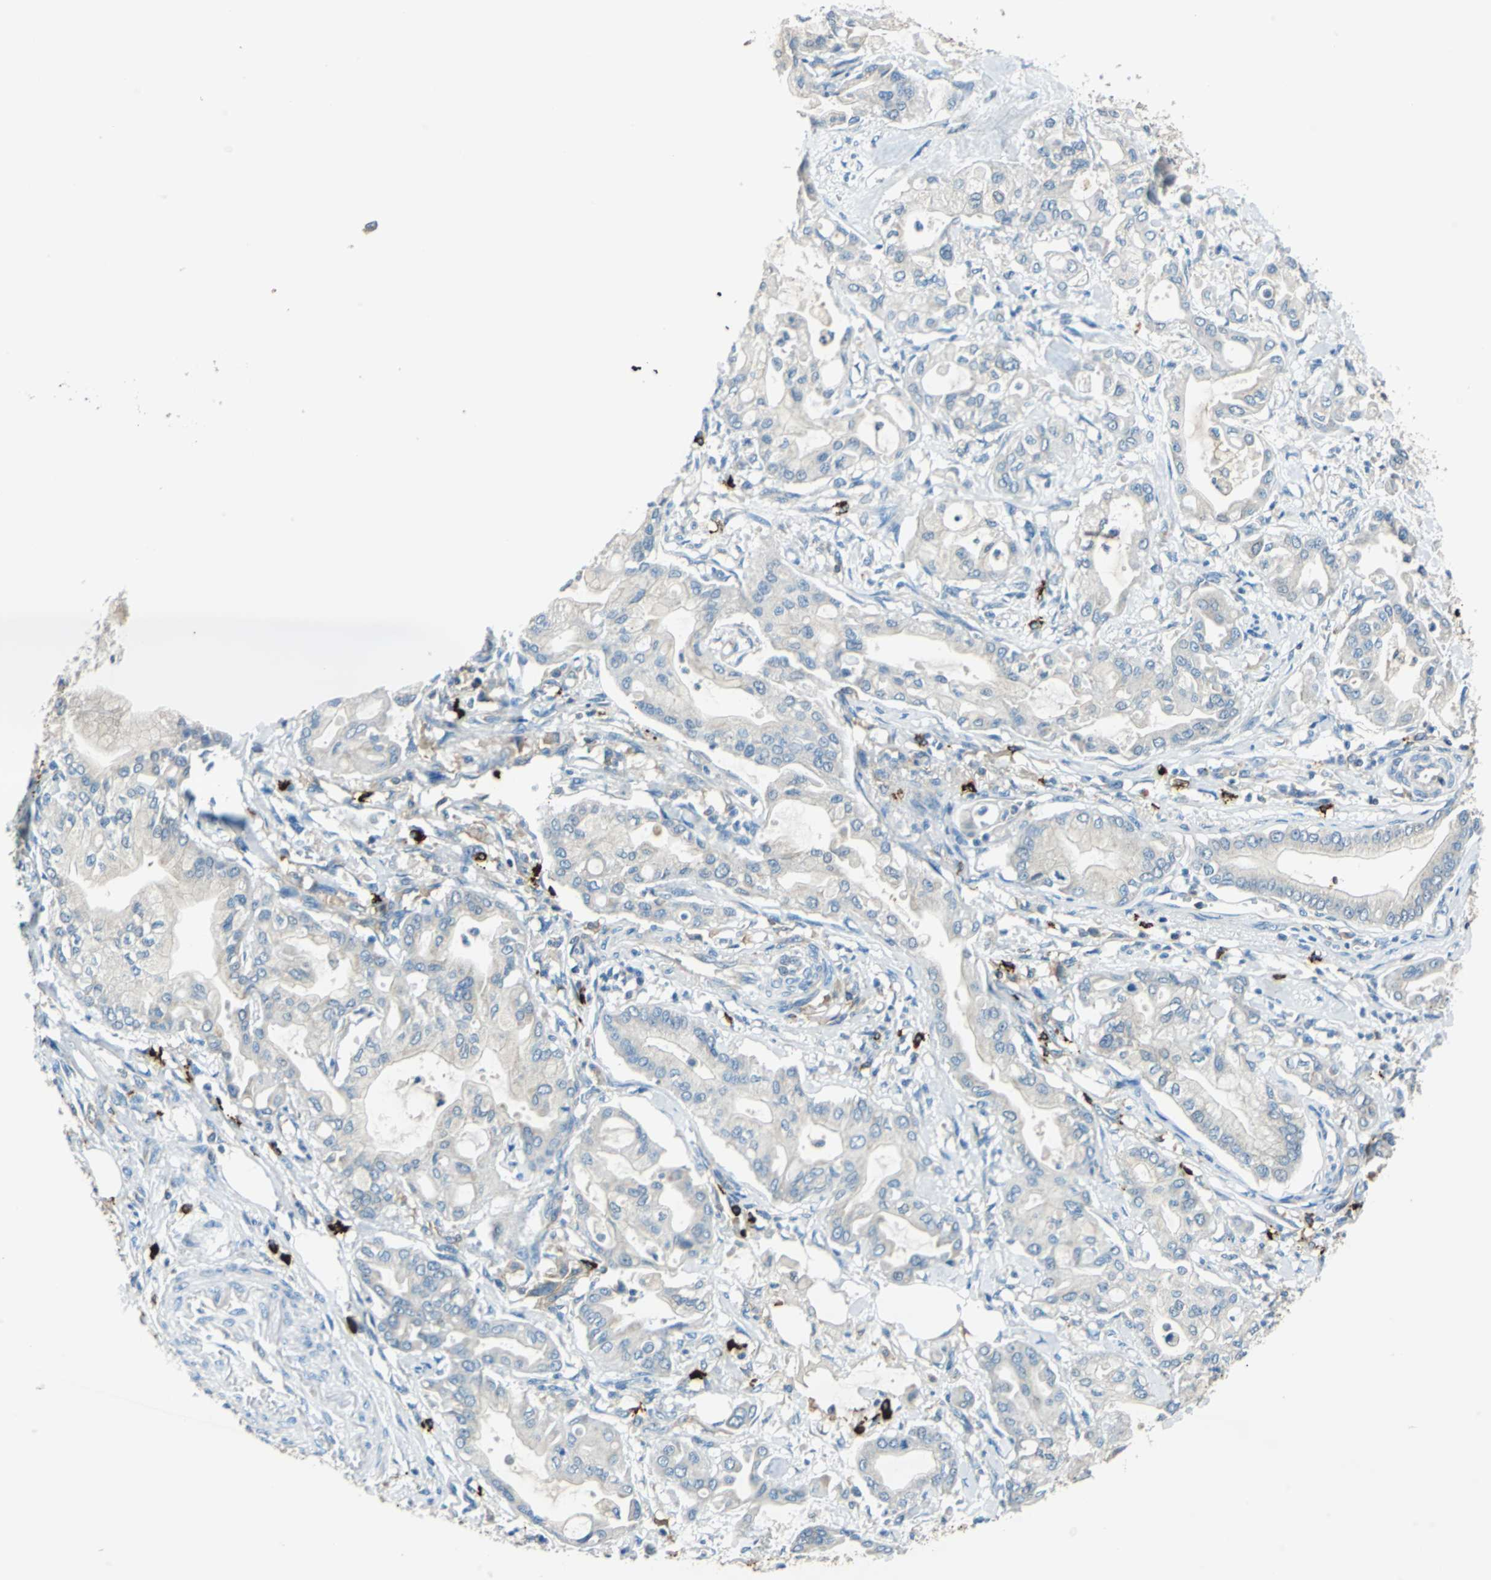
{"staining": {"intensity": "weak", "quantity": "<25%", "location": "cytoplasmic/membranous"}, "tissue": "pancreatic cancer", "cell_type": "Tumor cells", "image_type": "cancer", "snomed": [{"axis": "morphology", "description": "Adenocarcinoma, NOS"}, {"axis": "morphology", "description": "Adenocarcinoma, metastatic, NOS"}, {"axis": "topography", "description": "Lymph node"}, {"axis": "topography", "description": "Pancreas"}, {"axis": "topography", "description": "Duodenum"}], "caption": "Image shows no protein expression in tumor cells of pancreatic cancer (metastatic adenocarcinoma) tissue.", "gene": "CPA3", "patient": {"sex": "female", "age": 64}}